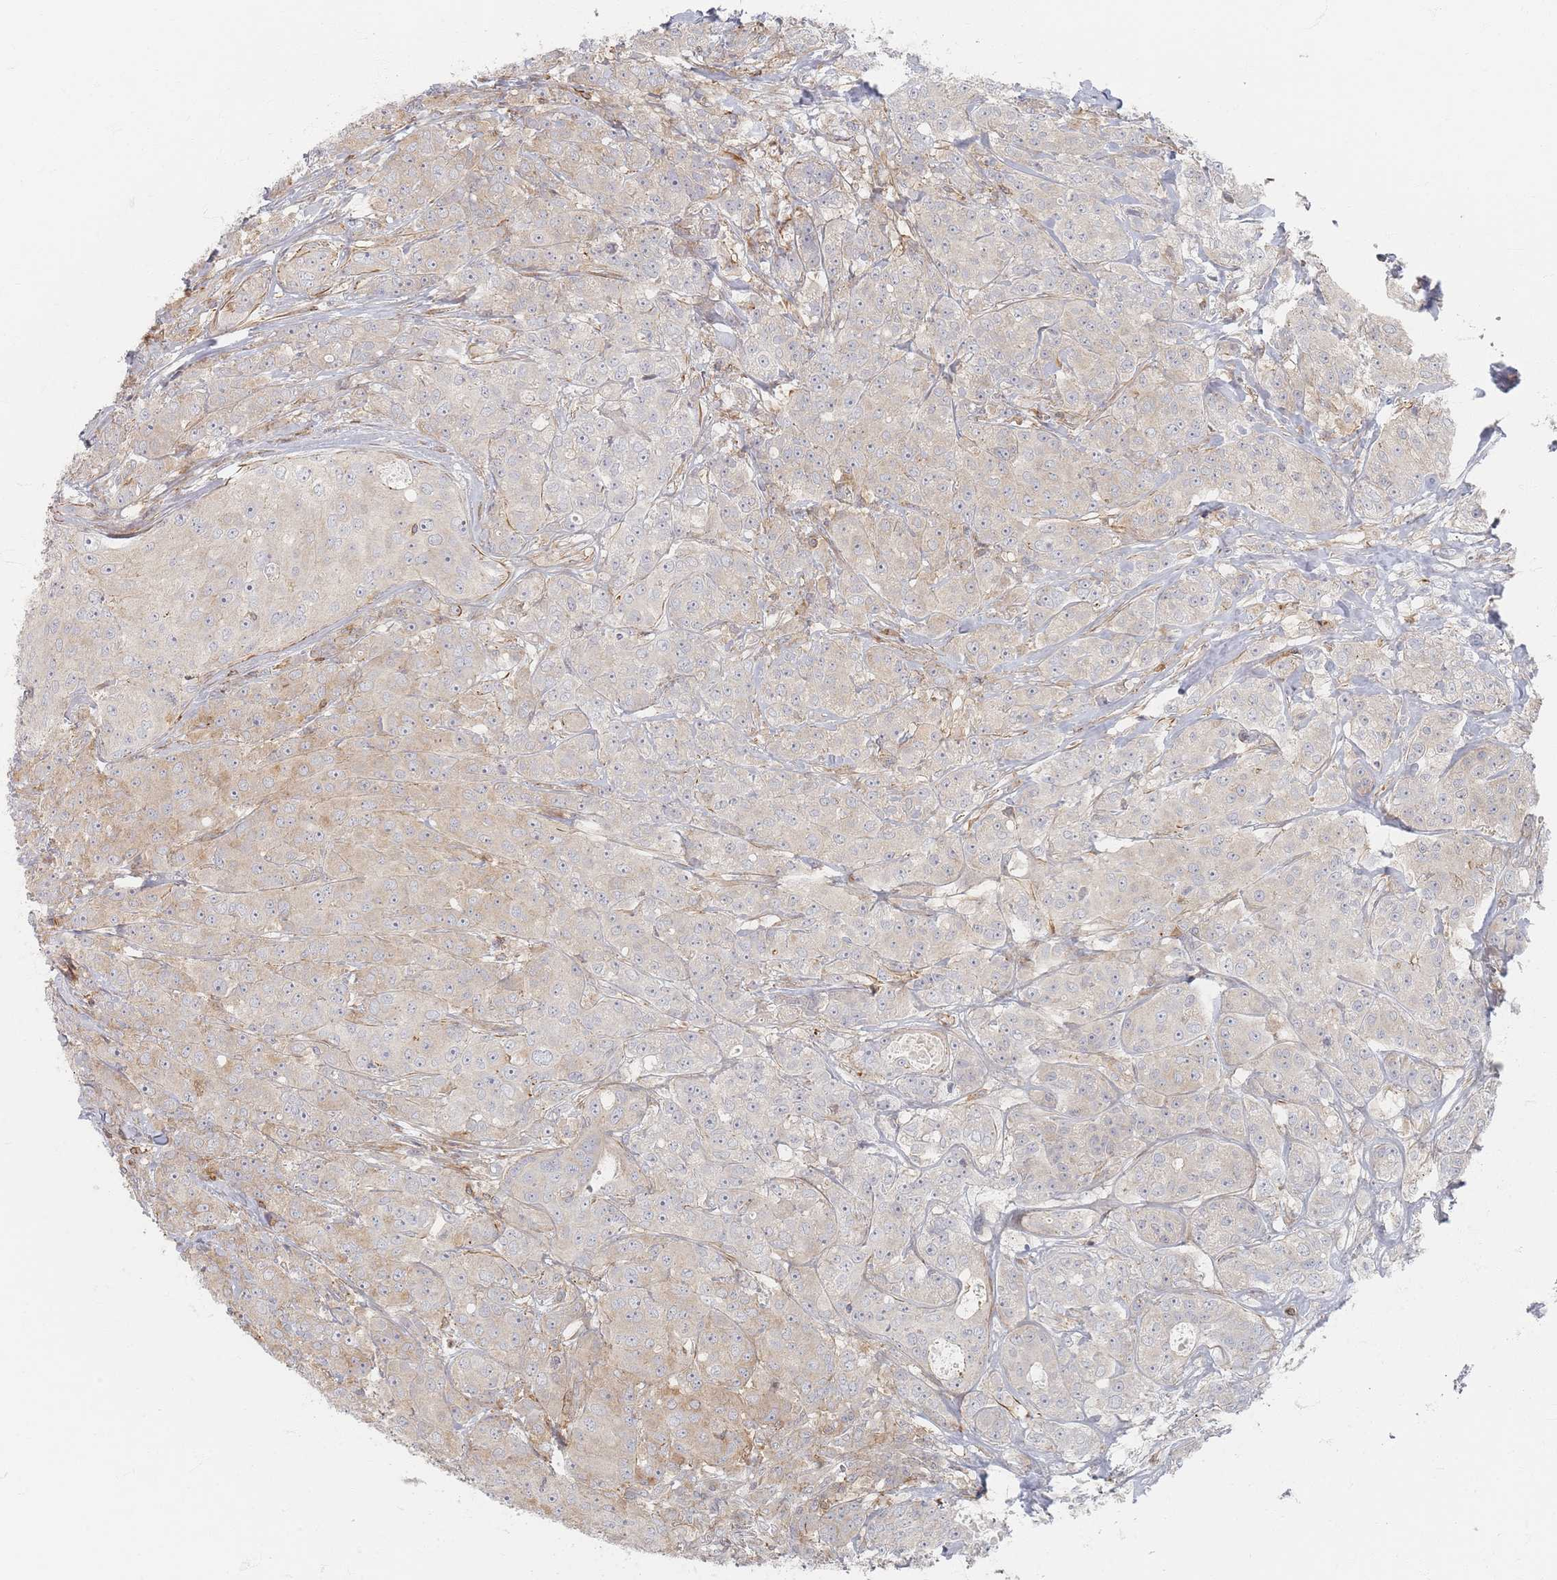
{"staining": {"intensity": "weak", "quantity": "<25%", "location": "cytoplasmic/membranous"}, "tissue": "breast cancer", "cell_type": "Tumor cells", "image_type": "cancer", "snomed": [{"axis": "morphology", "description": "Duct carcinoma"}, {"axis": "topography", "description": "Breast"}], "caption": "This is a micrograph of IHC staining of breast cancer (invasive ductal carcinoma), which shows no expression in tumor cells.", "gene": "ZNF852", "patient": {"sex": "female", "age": 43}}